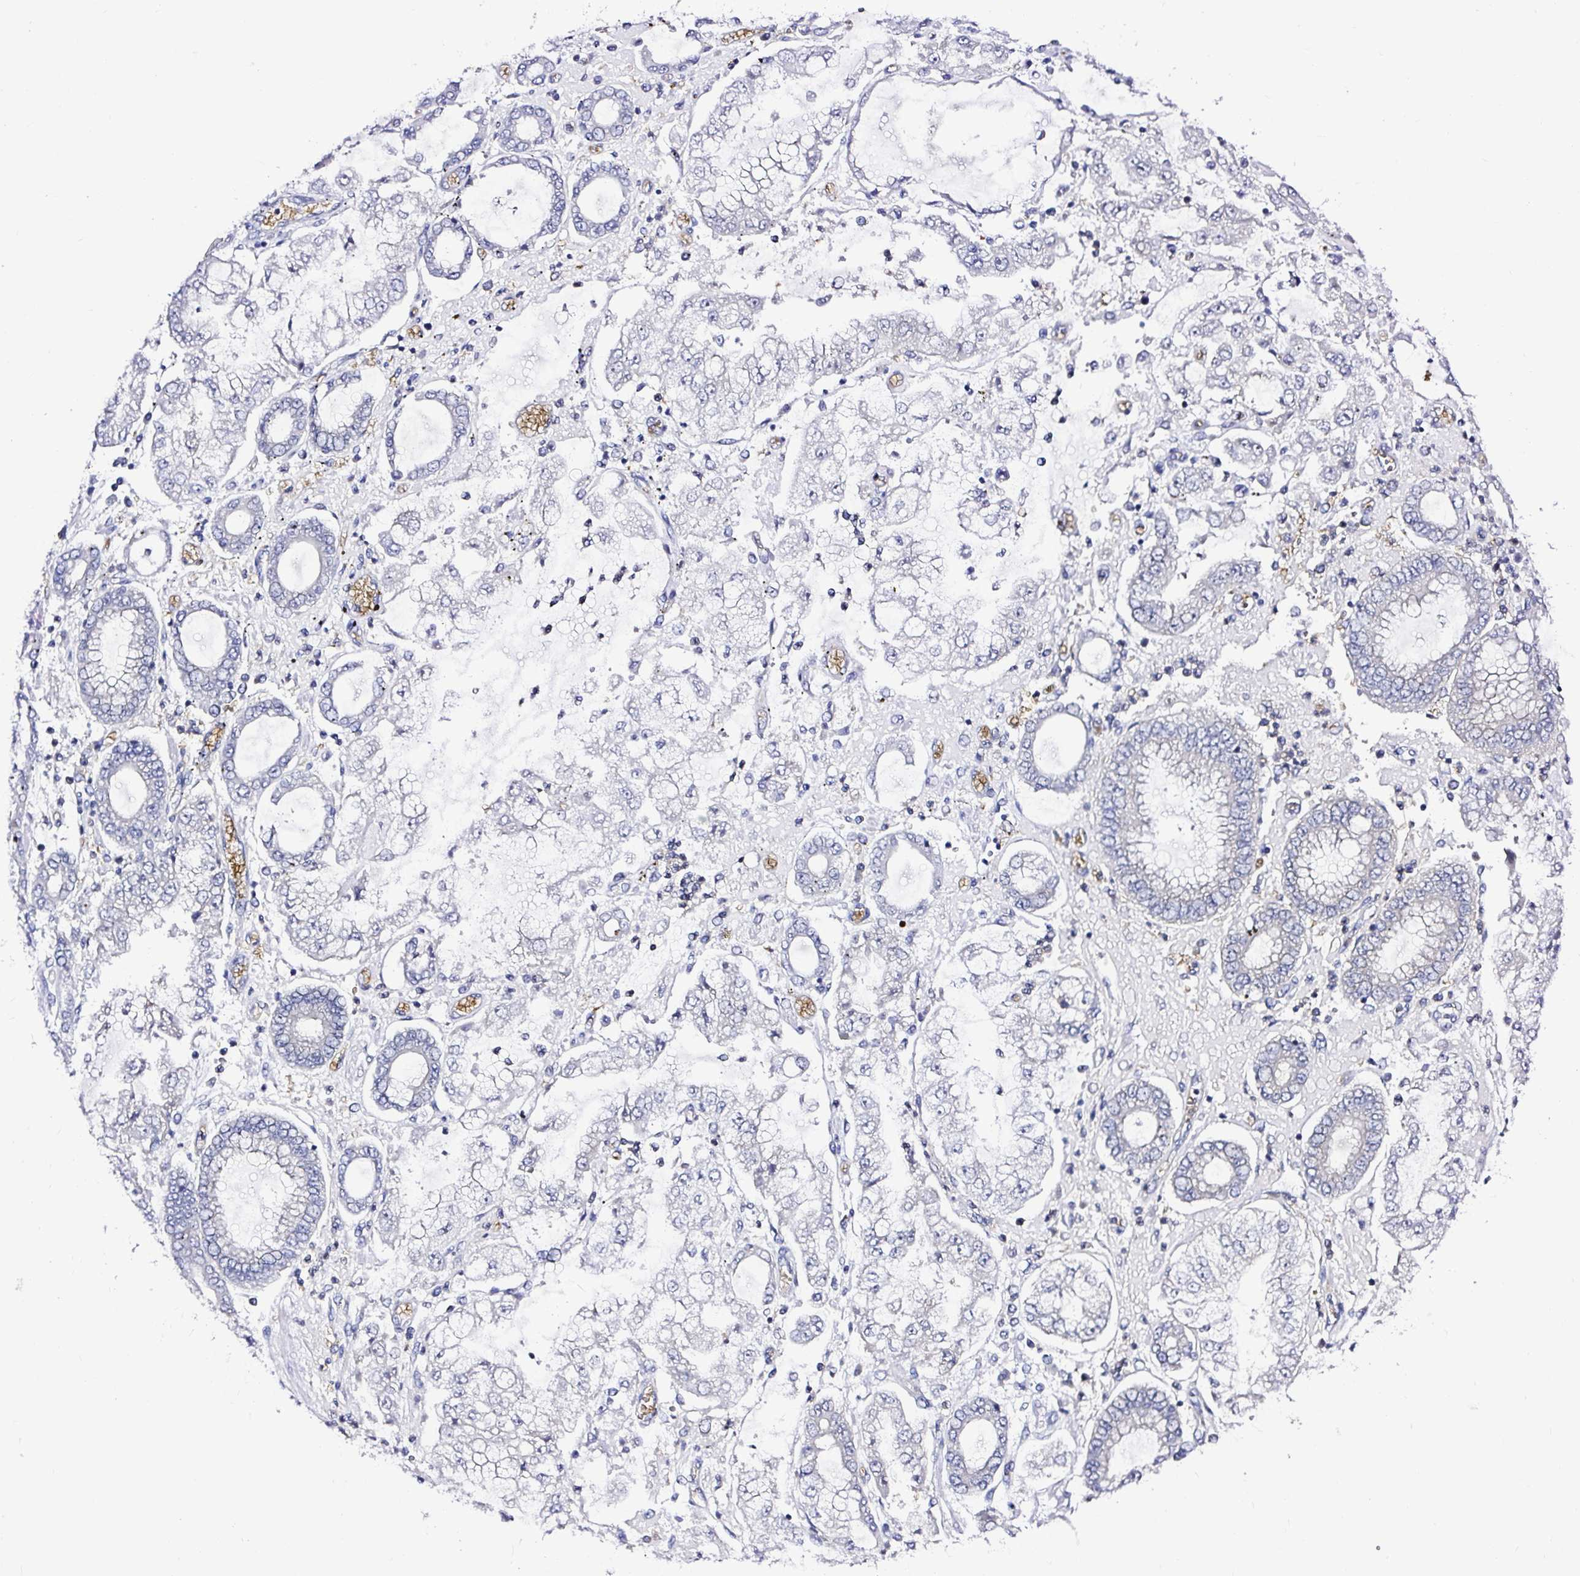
{"staining": {"intensity": "negative", "quantity": "none", "location": "none"}, "tissue": "stomach cancer", "cell_type": "Tumor cells", "image_type": "cancer", "snomed": [{"axis": "morphology", "description": "Adenocarcinoma, NOS"}, {"axis": "topography", "description": "Stomach"}], "caption": "Immunohistochemical staining of human stomach cancer (adenocarcinoma) shows no significant staining in tumor cells.", "gene": "DEPDC5", "patient": {"sex": "male", "age": 76}}